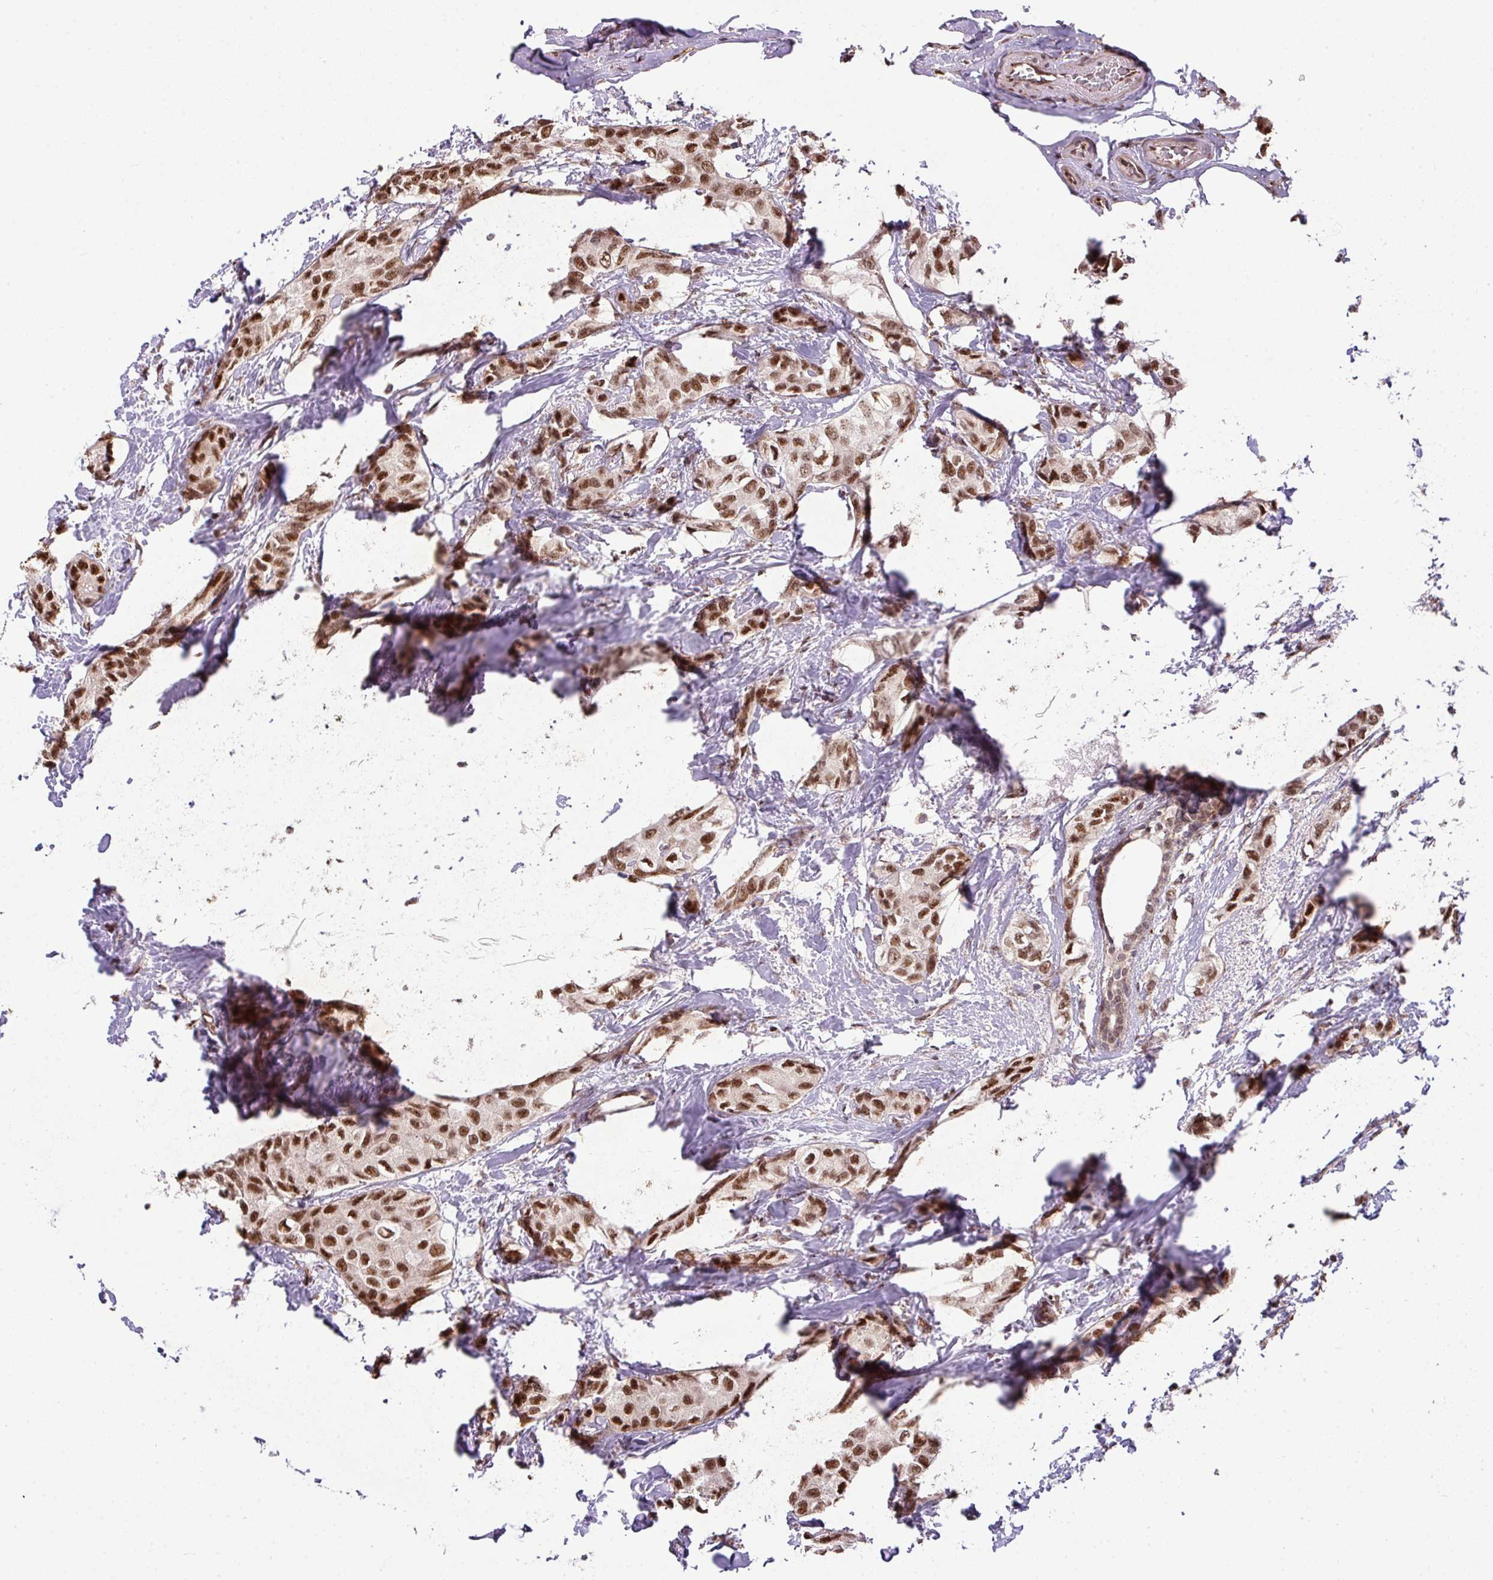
{"staining": {"intensity": "moderate", "quantity": ">75%", "location": "nuclear"}, "tissue": "breast cancer", "cell_type": "Tumor cells", "image_type": "cancer", "snomed": [{"axis": "morphology", "description": "Duct carcinoma"}, {"axis": "topography", "description": "Breast"}], "caption": "Tumor cells exhibit moderate nuclear expression in approximately >75% of cells in breast infiltrating ductal carcinoma.", "gene": "PLK1", "patient": {"sex": "female", "age": 73}}